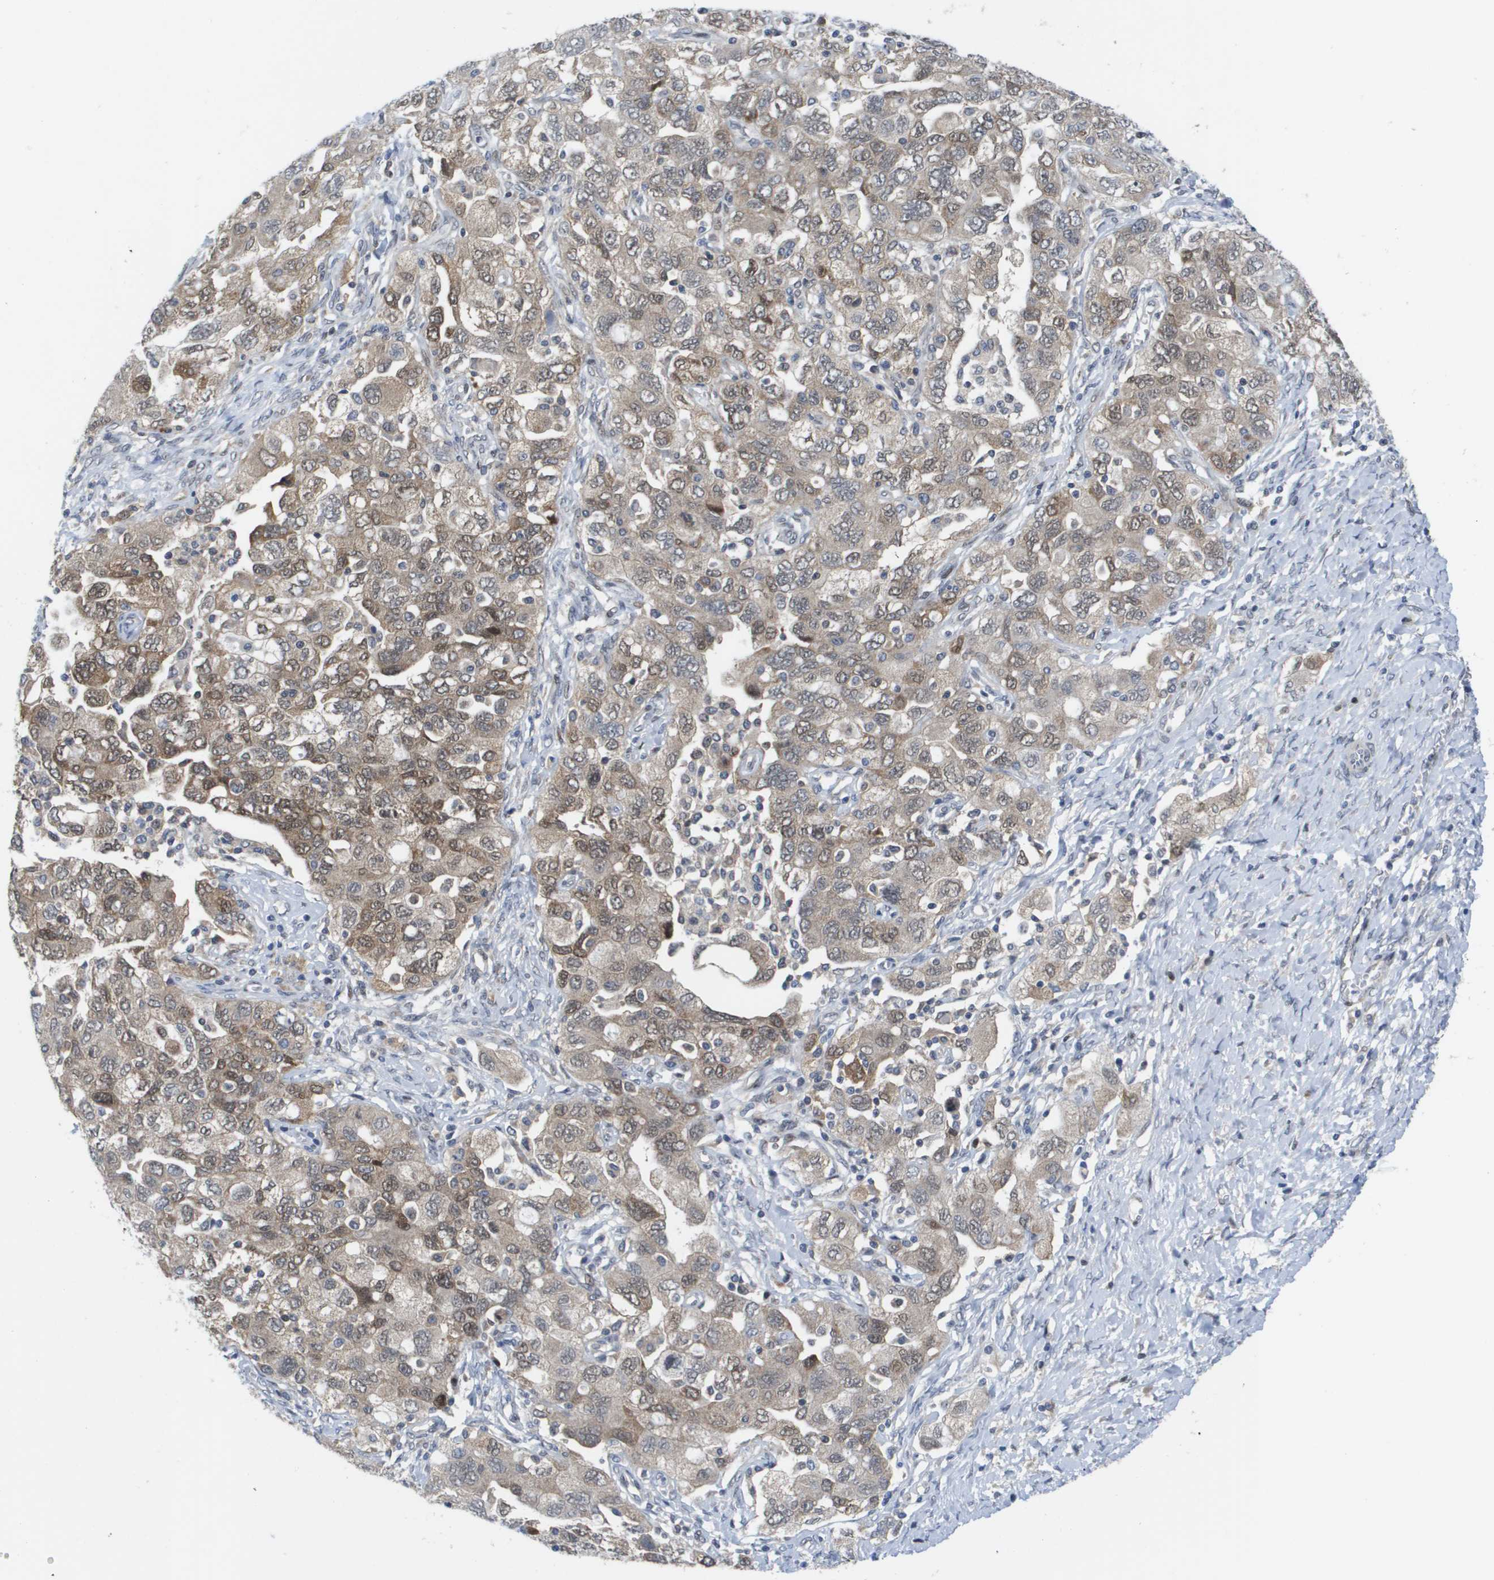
{"staining": {"intensity": "weak", "quantity": ">75%", "location": "cytoplasmic/membranous,nuclear"}, "tissue": "ovarian cancer", "cell_type": "Tumor cells", "image_type": "cancer", "snomed": [{"axis": "morphology", "description": "Carcinoma, NOS"}, {"axis": "morphology", "description": "Cystadenocarcinoma, serous, NOS"}, {"axis": "topography", "description": "Ovary"}], "caption": "Human serous cystadenocarcinoma (ovarian) stained with a brown dye exhibits weak cytoplasmic/membranous and nuclear positive positivity in approximately >75% of tumor cells.", "gene": "FKBP4", "patient": {"sex": "female", "age": 69}}